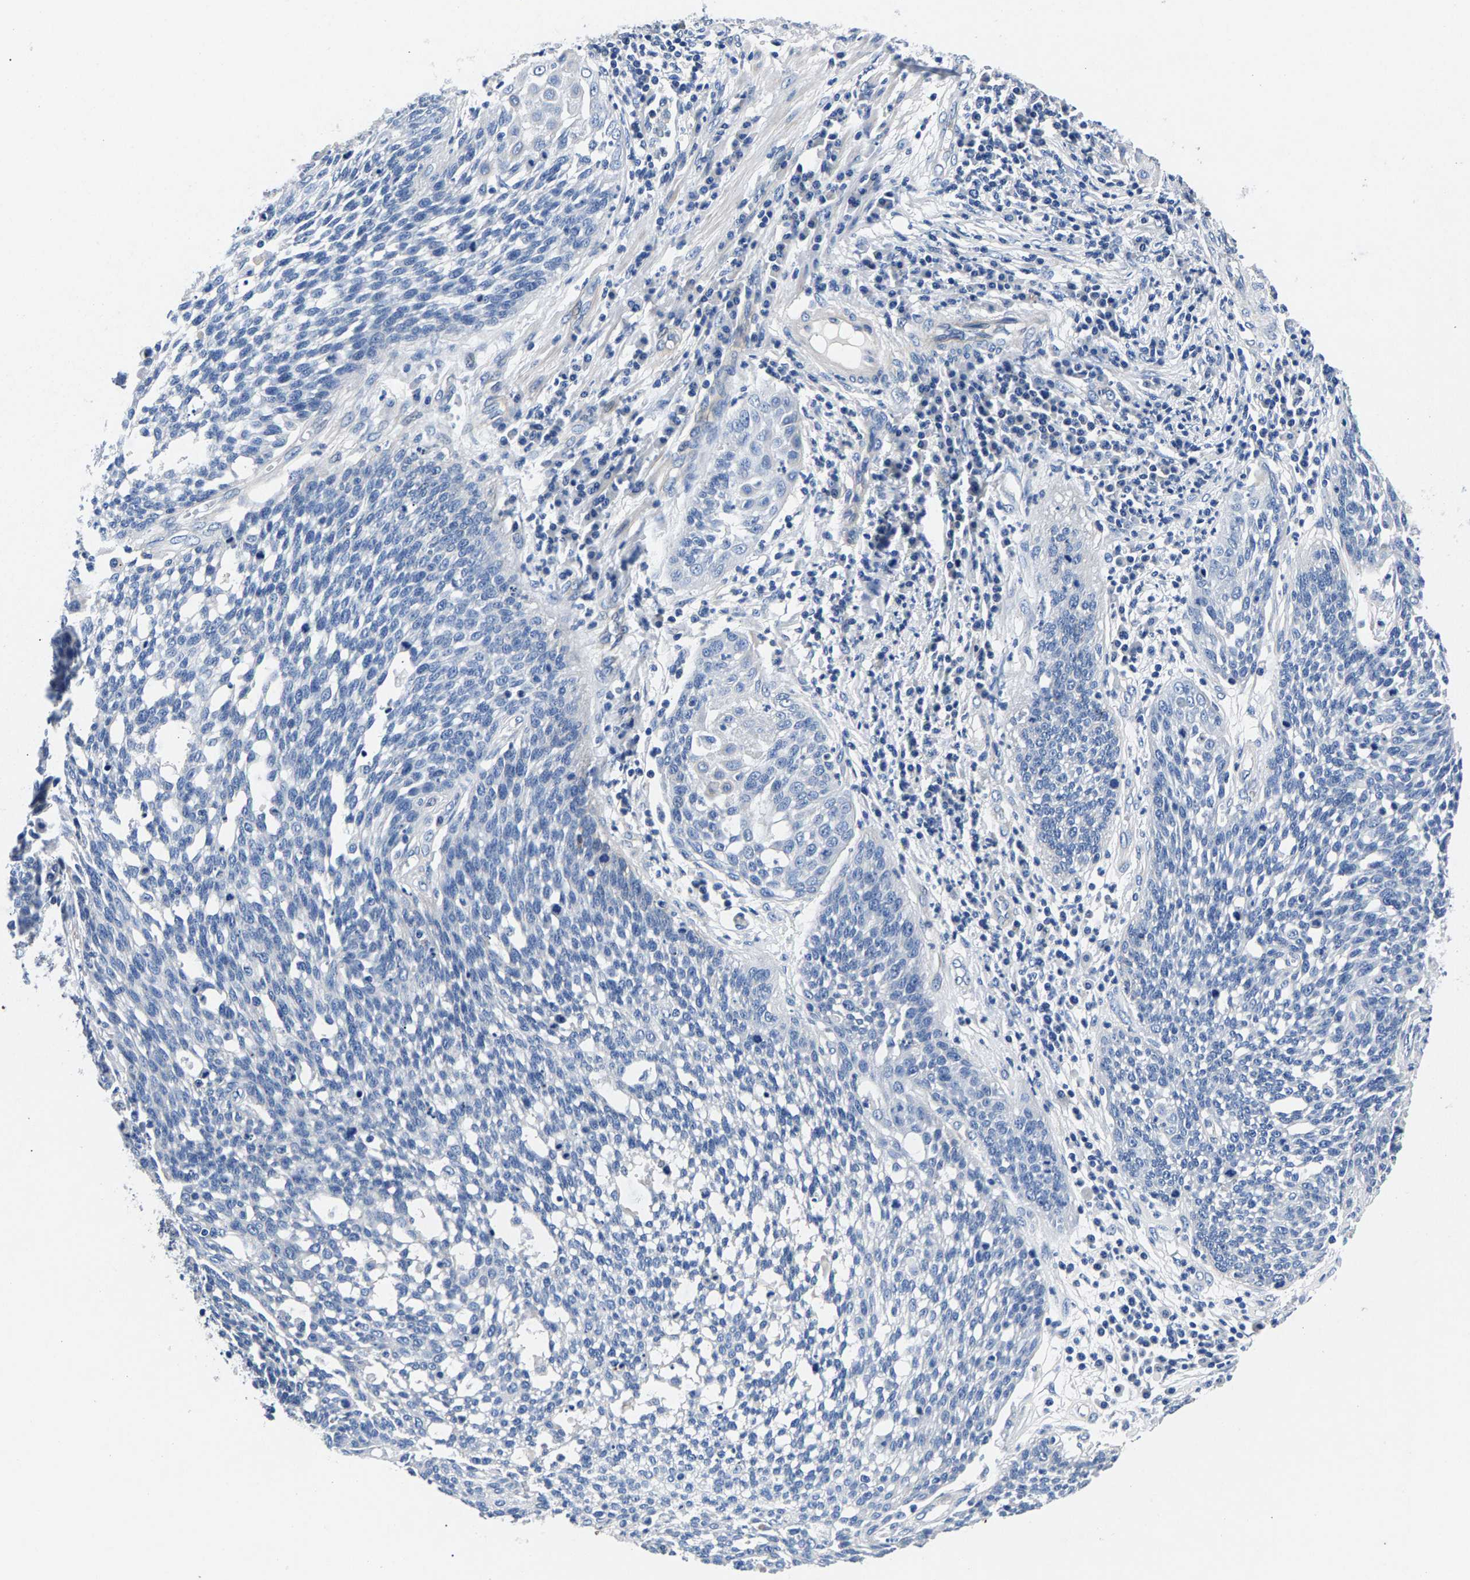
{"staining": {"intensity": "negative", "quantity": "none", "location": "none"}, "tissue": "cervical cancer", "cell_type": "Tumor cells", "image_type": "cancer", "snomed": [{"axis": "morphology", "description": "Squamous cell carcinoma, NOS"}, {"axis": "topography", "description": "Cervix"}], "caption": "A photomicrograph of human squamous cell carcinoma (cervical) is negative for staining in tumor cells. (DAB (3,3'-diaminobenzidine) immunohistochemistry with hematoxylin counter stain).", "gene": "P2RY4", "patient": {"sex": "female", "age": 34}}